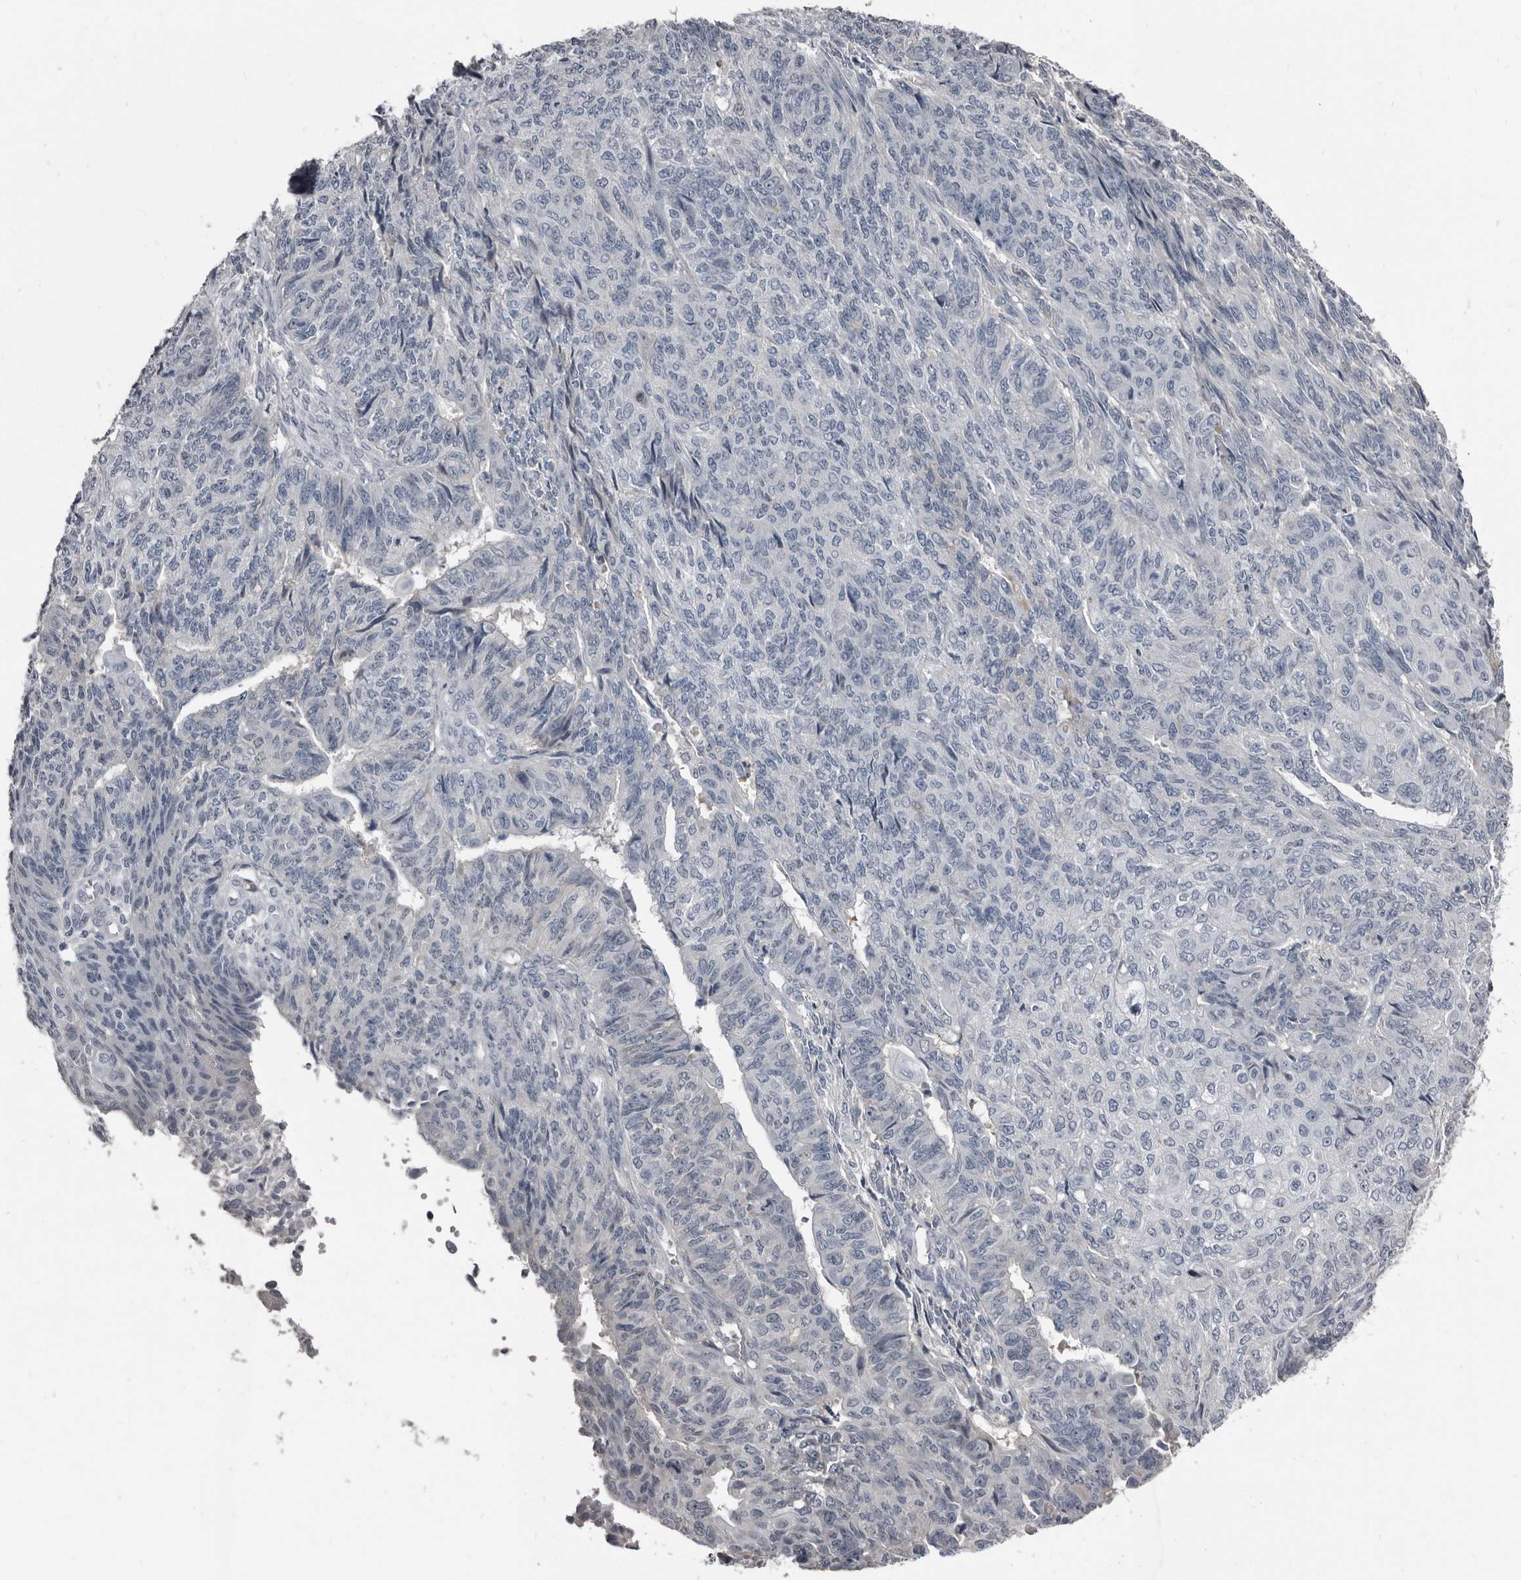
{"staining": {"intensity": "negative", "quantity": "none", "location": "none"}, "tissue": "endometrial cancer", "cell_type": "Tumor cells", "image_type": "cancer", "snomed": [{"axis": "morphology", "description": "Adenocarcinoma, NOS"}, {"axis": "topography", "description": "Endometrium"}], "caption": "Tumor cells are negative for brown protein staining in adenocarcinoma (endometrial).", "gene": "GREB1", "patient": {"sex": "female", "age": 32}}